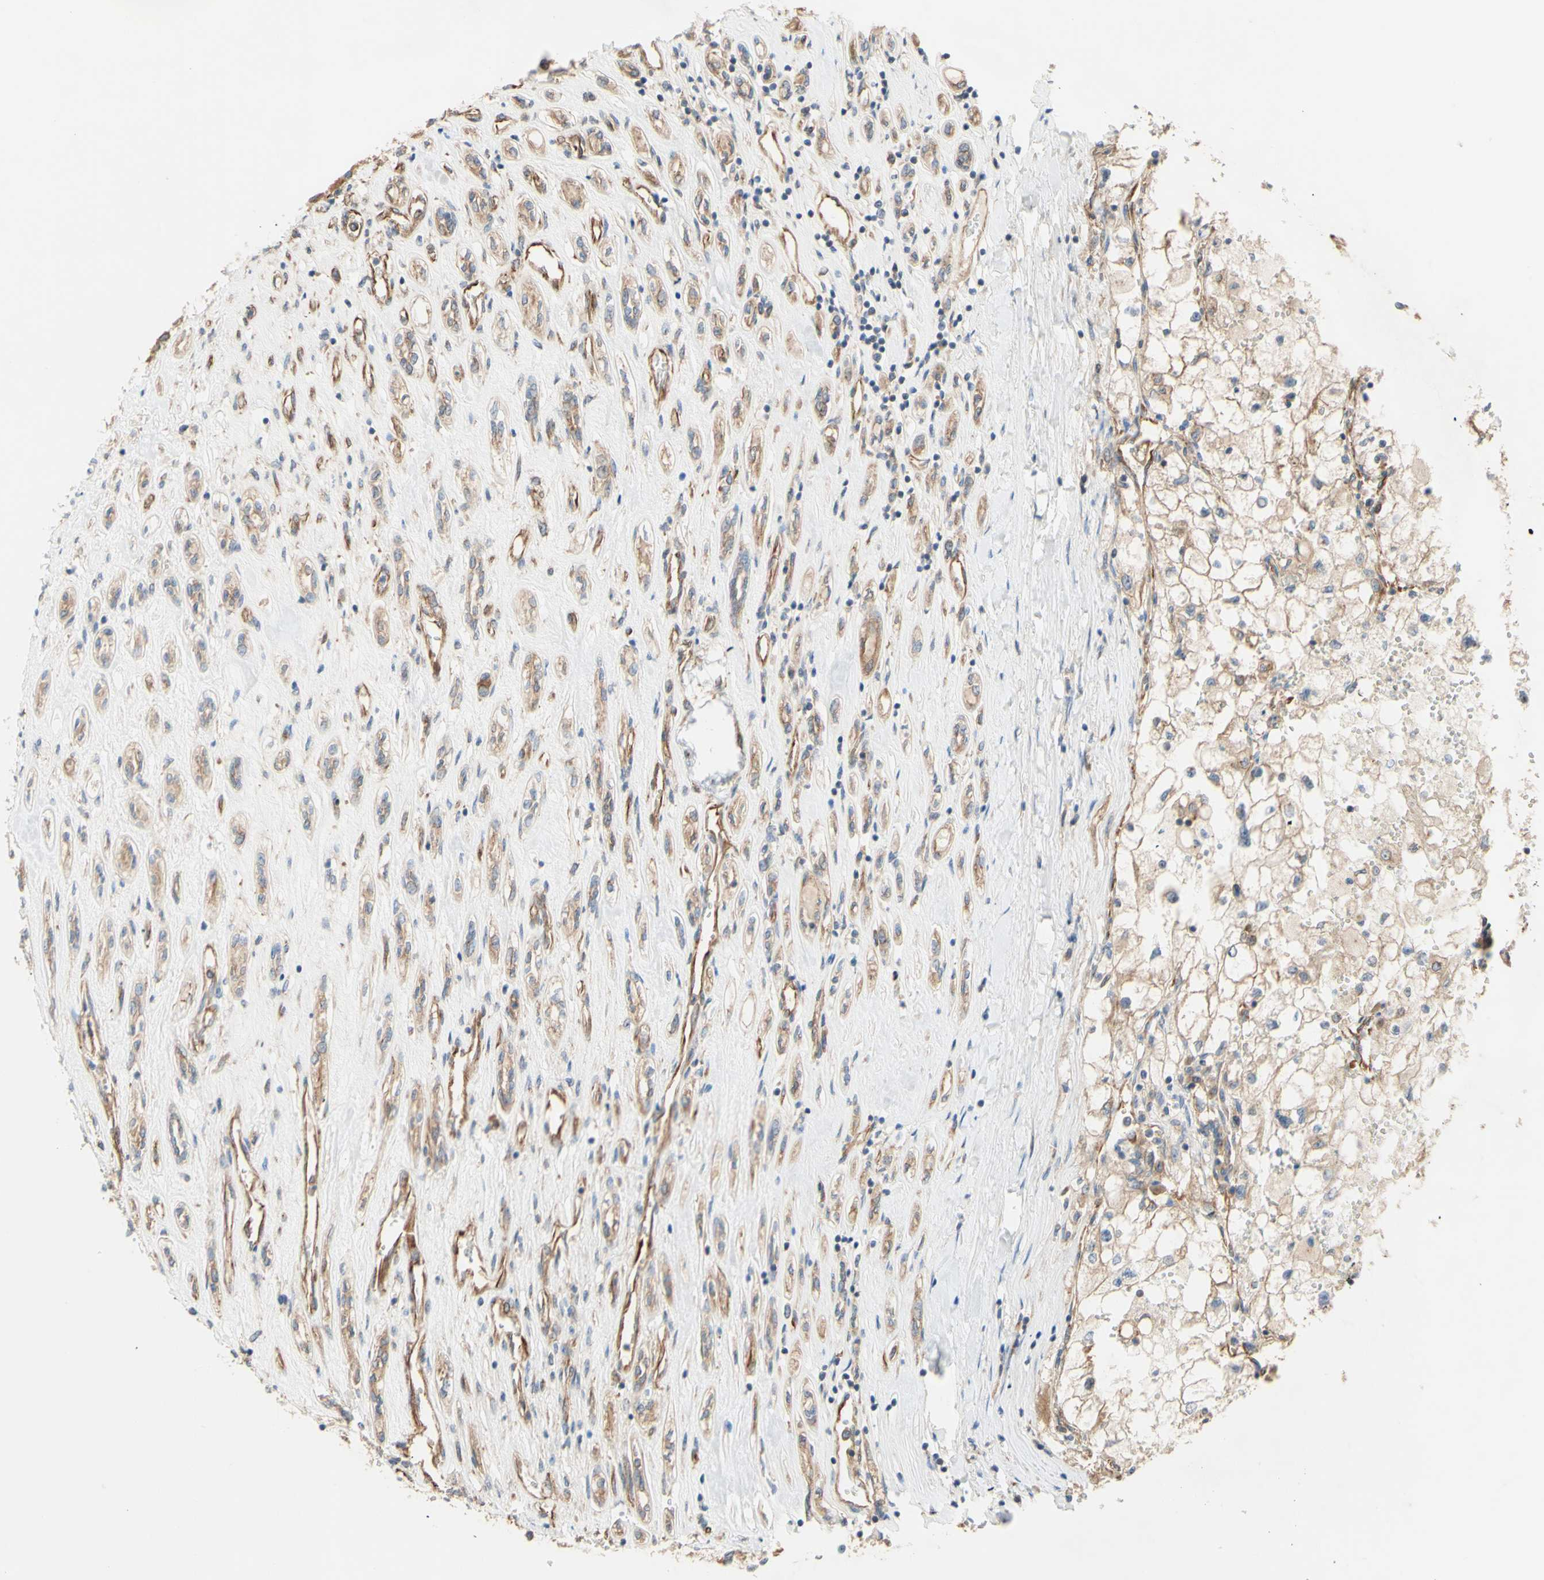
{"staining": {"intensity": "moderate", "quantity": "25%-75%", "location": "cytoplasmic/membranous"}, "tissue": "renal cancer", "cell_type": "Tumor cells", "image_type": "cancer", "snomed": [{"axis": "morphology", "description": "Adenocarcinoma, NOS"}, {"axis": "topography", "description": "Kidney"}], "caption": "Protein expression analysis of renal cancer (adenocarcinoma) demonstrates moderate cytoplasmic/membranous positivity in about 25%-75% of tumor cells.", "gene": "DYNLRB1", "patient": {"sex": "female", "age": 70}}